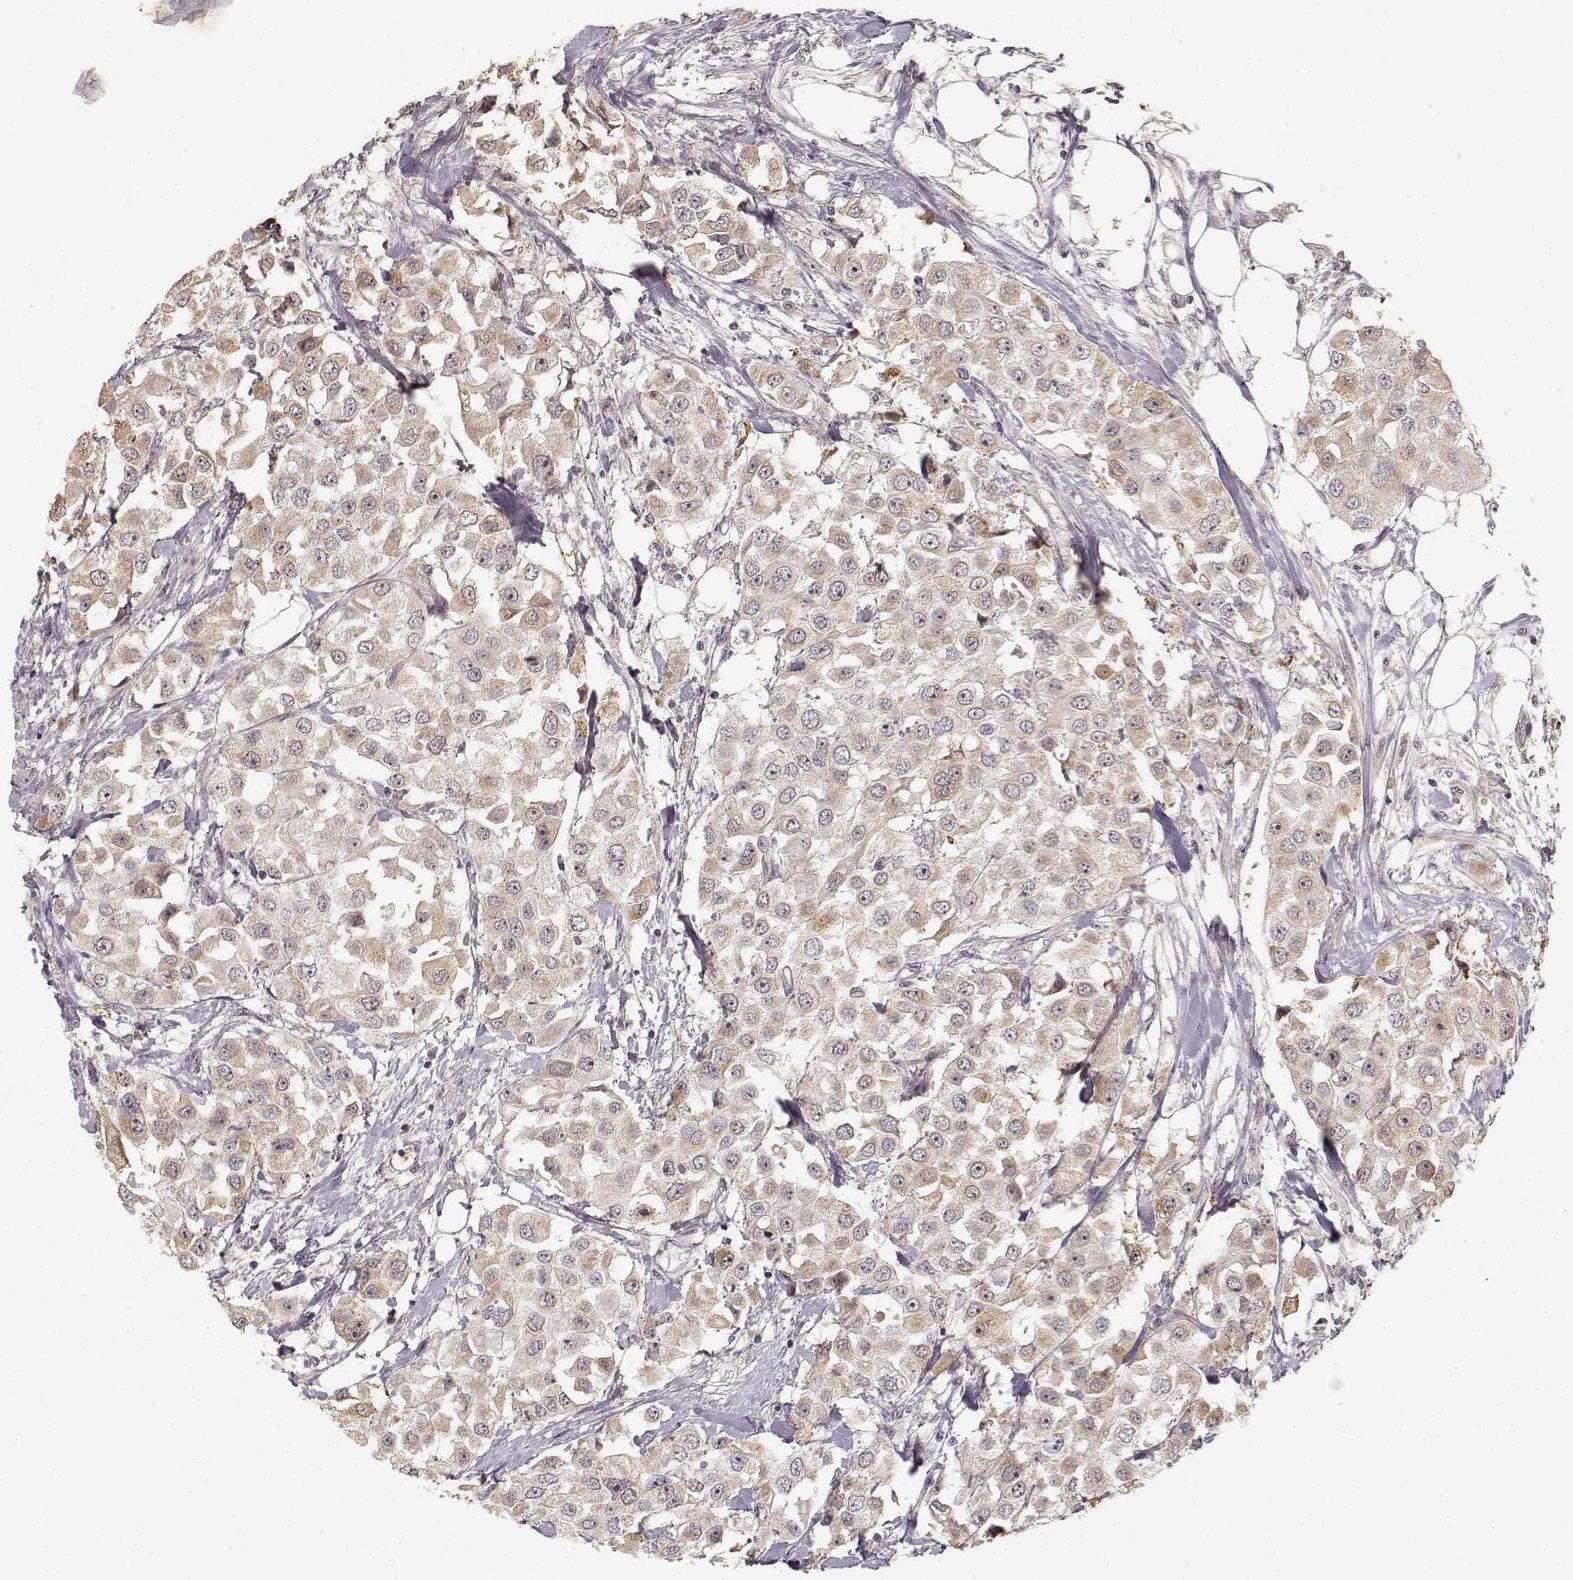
{"staining": {"intensity": "weak", "quantity": ">75%", "location": "cytoplasmic/membranous"}, "tissue": "urothelial cancer", "cell_type": "Tumor cells", "image_type": "cancer", "snomed": [{"axis": "morphology", "description": "Urothelial carcinoma, High grade"}, {"axis": "topography", "description": "Urinary bladder"}], "caption": "An image showing weak cytoplasmic/membranous expression in about >75% of tumor cells in urothelial cancer, as visualized by brown immunohistochemical staining.", "gene": "MED12L", "patient": {"sex": "female", "age": 64}}